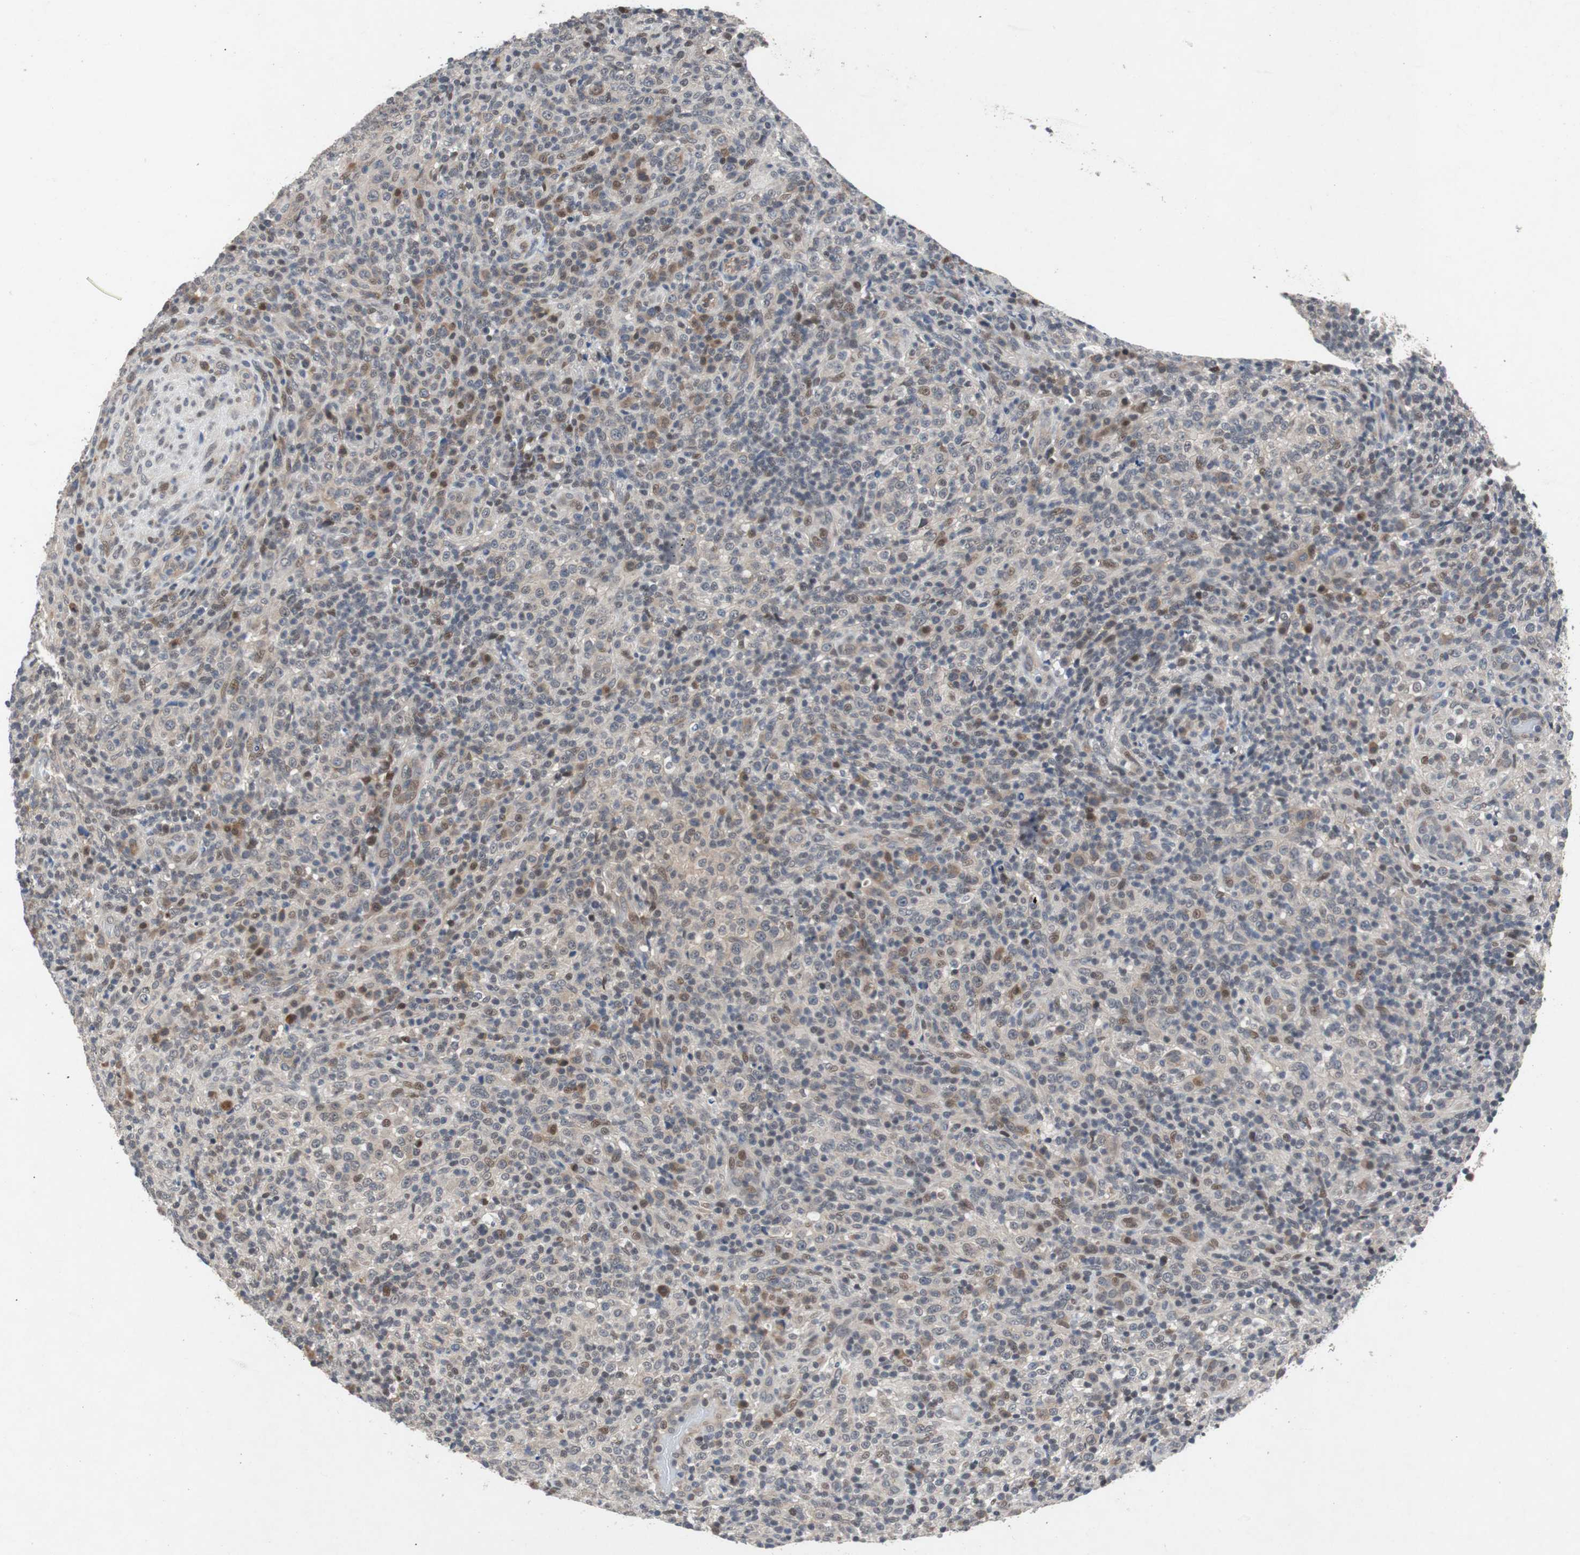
{"staining": {"intensity": "moderate", "quantity": "25%-75%", "location": "cytoplasmic/membranous"}, "tissue": "lymphoma", "cell_type": "Tumor cells", "image_type": "cancer", "snomed": [{"axis": "morphology", "description": "Malignant lymphoma, non-Hodgkin's type, High grade"}, {"axis": "topography", "description": "Lymph node"}], "caption": "IHC image of neoplastic tissue: human malignant lymphoma, non-Hodgkin's type (high-grade) stained using immunohistochemistry exhibits medium levels of moderate protein expression localized specifically in the cytoplasmic/membranous of tumor cells, appearing as a cytoplasmic/membranous brown color.", "gene": "TP63", "patient": {"sex": "female", "age": 76}}